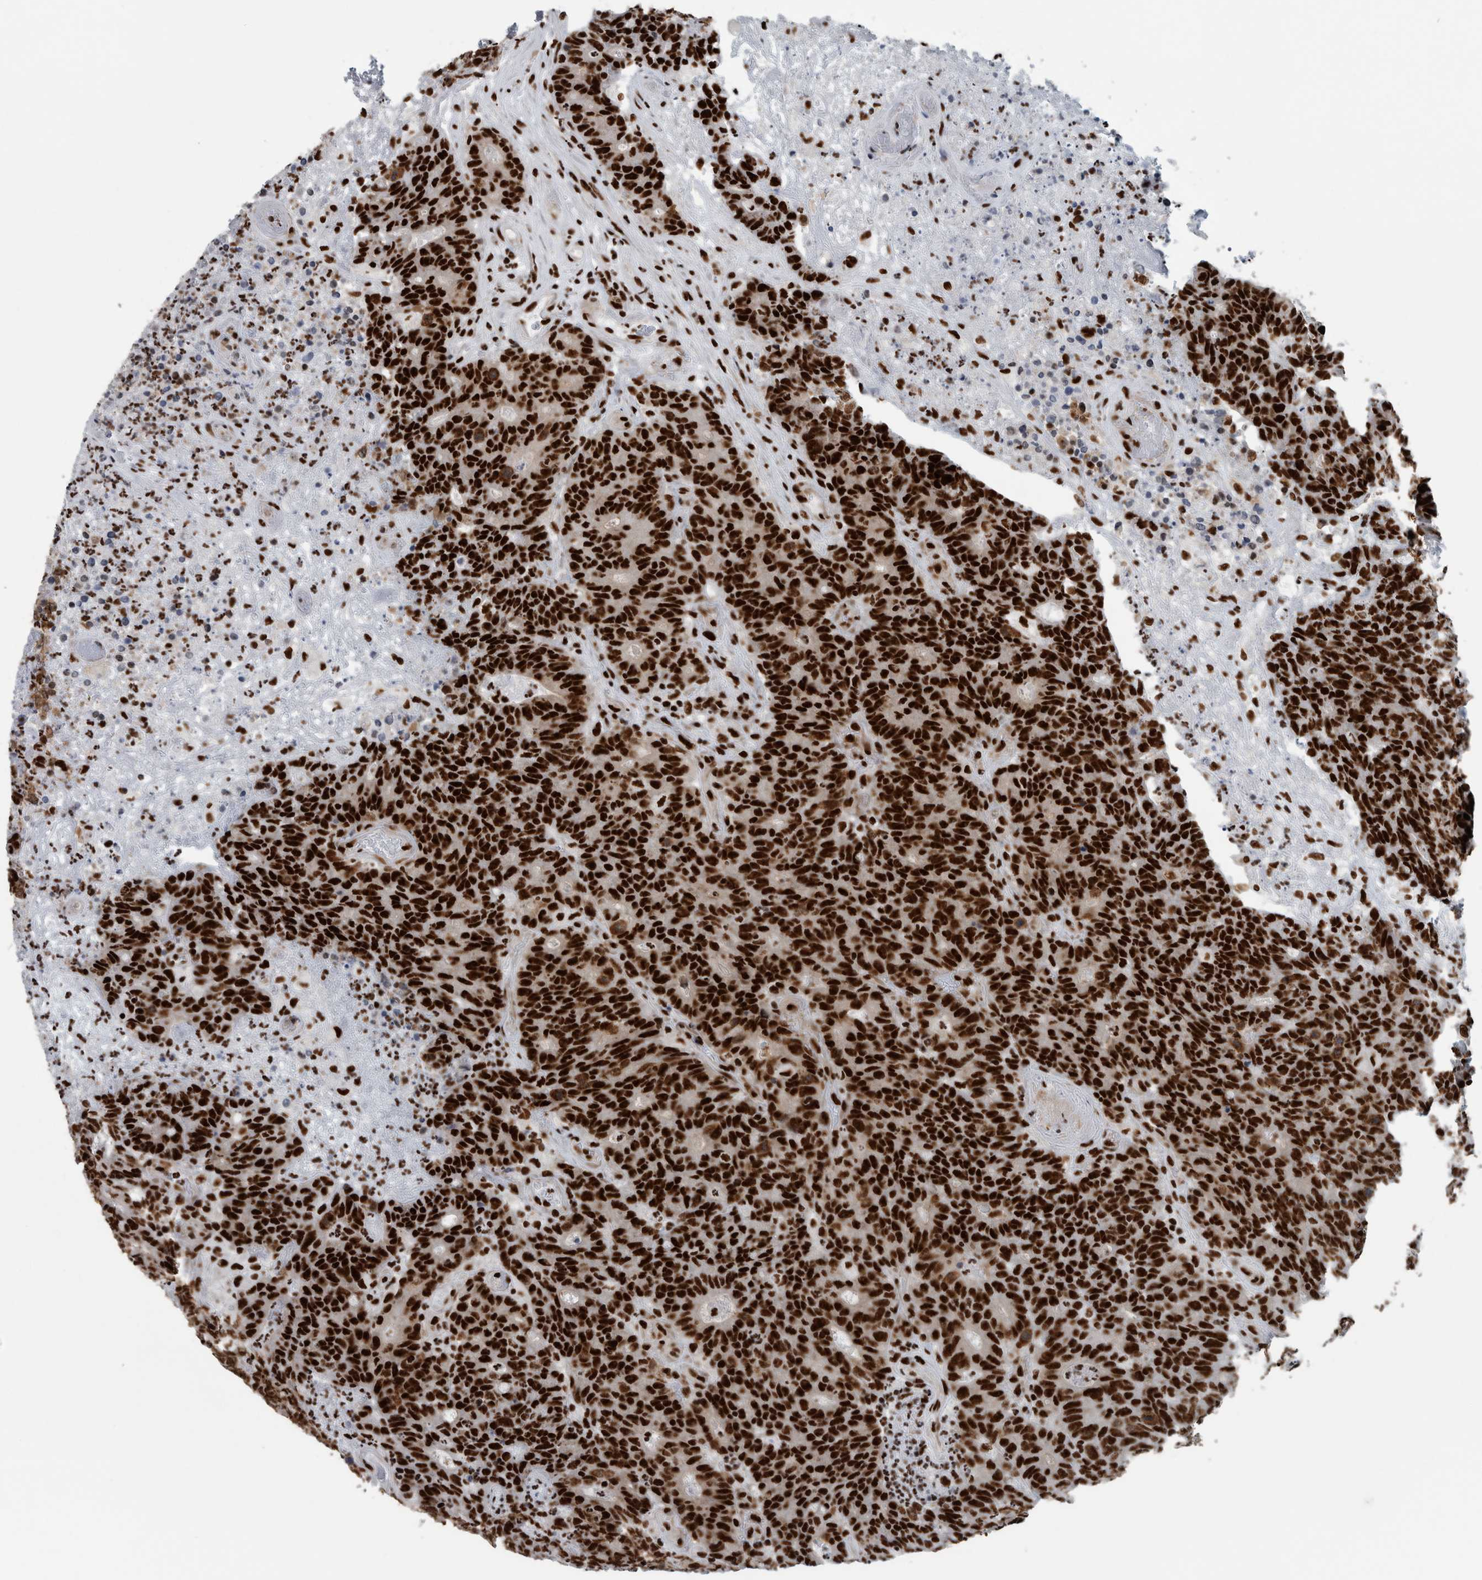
{"staining": {"intensity": "strong", "quantity": ">75%", "location": "nuclear"}, "tissue": "colorectal cancer", "cell_type": "Tumor cells", "image_type": "cancer", "snomed": [{"axis": "morphology", "description": "Normal tissue, NOS"}, {"axis": "morphology", "description": "Adenocarcinoma, NOS"}, {"axis": "topography", "description": "Colon"}], "caption": "Protein staining exhibits strong nuclear positivity in about >75% of tumor cells in adenocarcinoma (colorectal). The protein is shown in brown color, while the nuclei are stained blue.", "gene": "DNMT3A", "patient": {"sex": "female", "age": 75}}